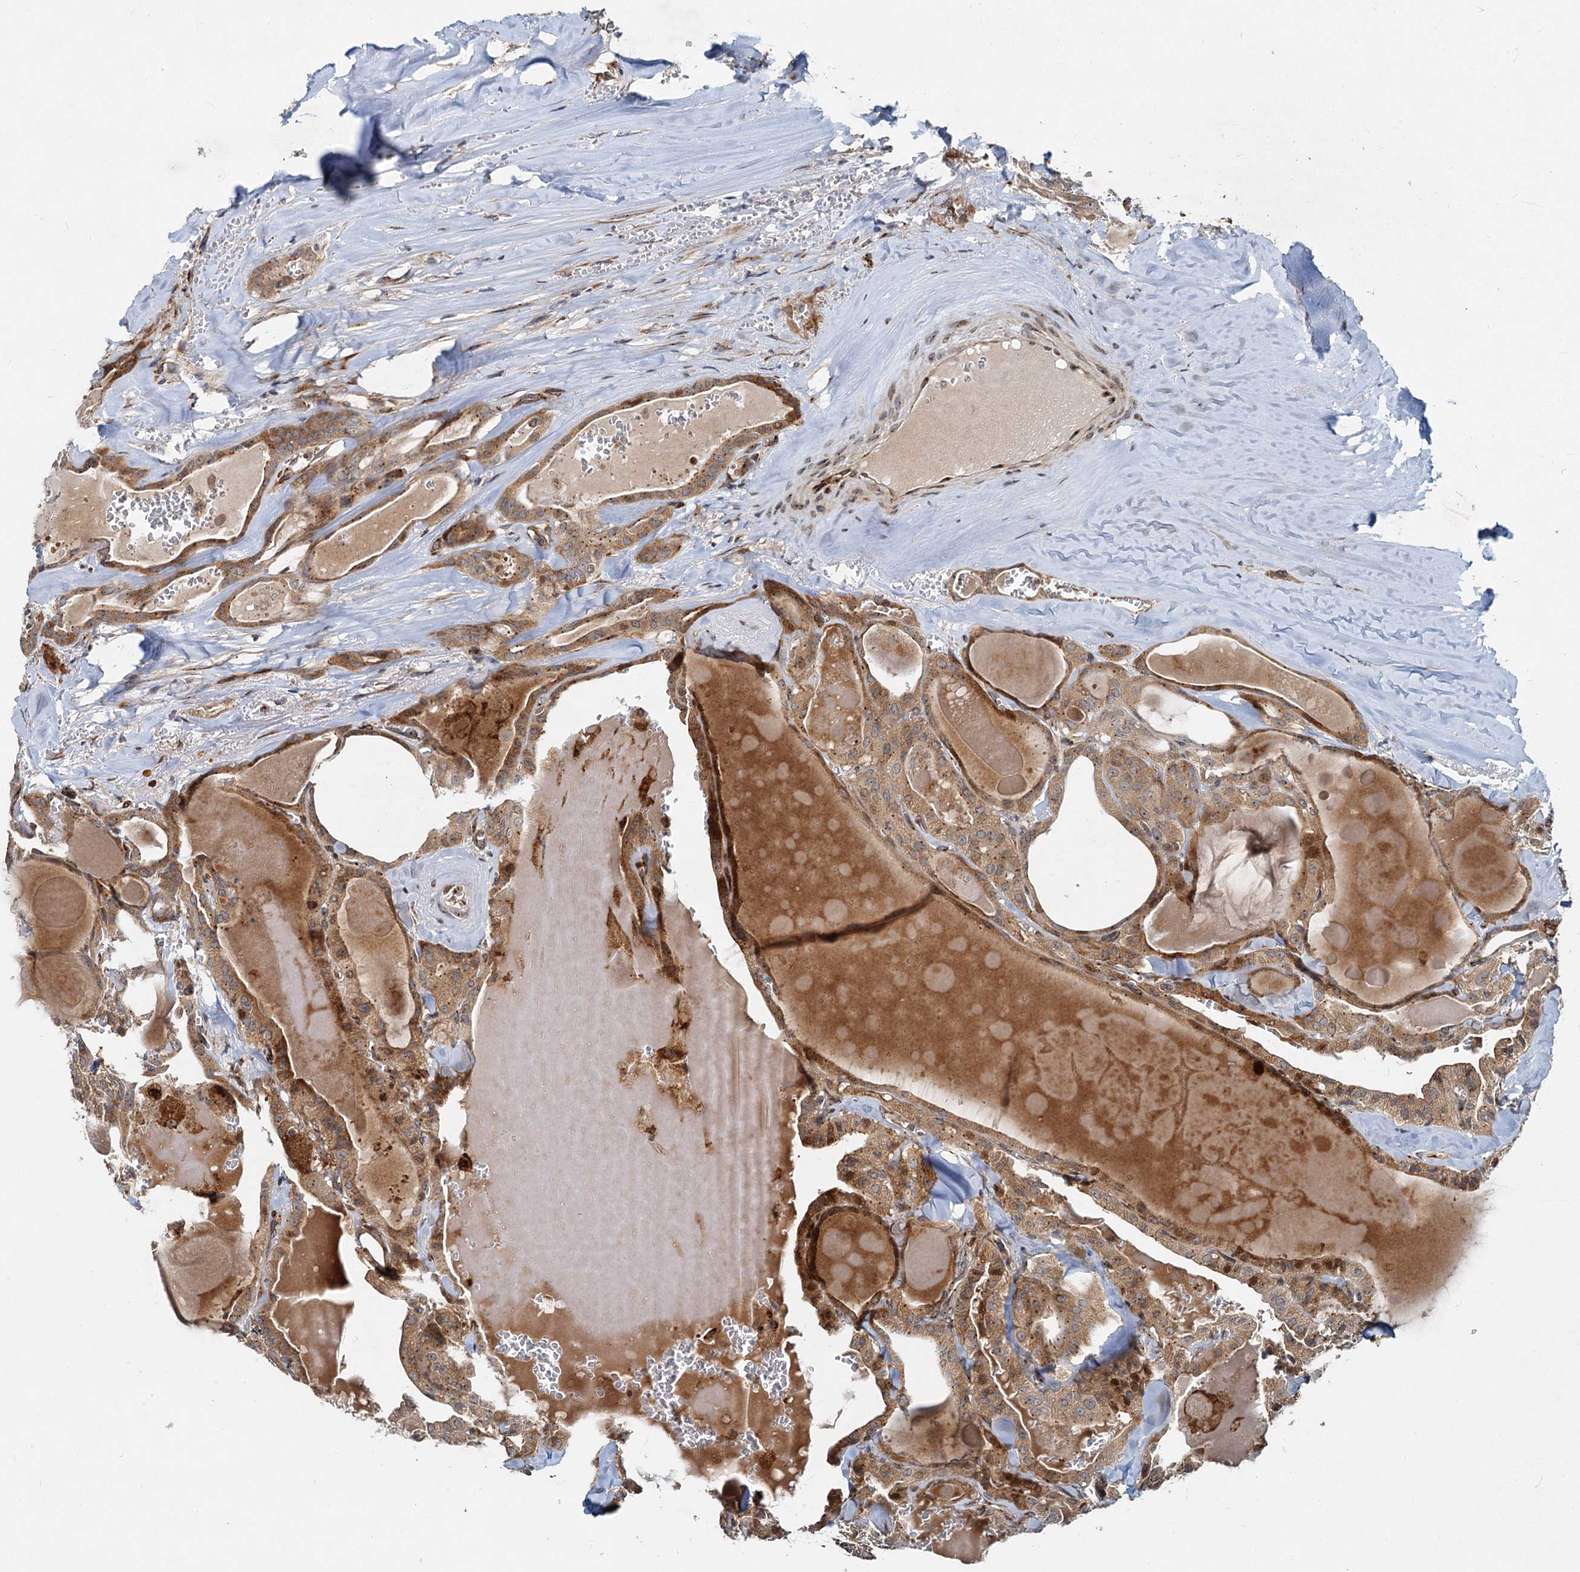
{"staining": {"intensity": "moderate", "quantity": ">75%", "location": "cytoplasmic/membranous"}, "tissue": "thyroid cancer", "cell_type": "Tumor cells", "image_type": "cancer", "snomed": [{"axis": "morphology", "description": "Papillary adenocarcinoma, NOS"}, {"axis": "topography", "description": "Thyroid gland"}], "caption": "The photomicrograph shows immunohistochemical staining of thyroid cancer. There is moderate cytoplasmic/membranous positivity is seen in about >75% of tumor cells. (brown staining indicates protein expression, while blue staining denotes nuclei).", "gene": "CEP68", "patient": {"sex": "male", "age": 52}}